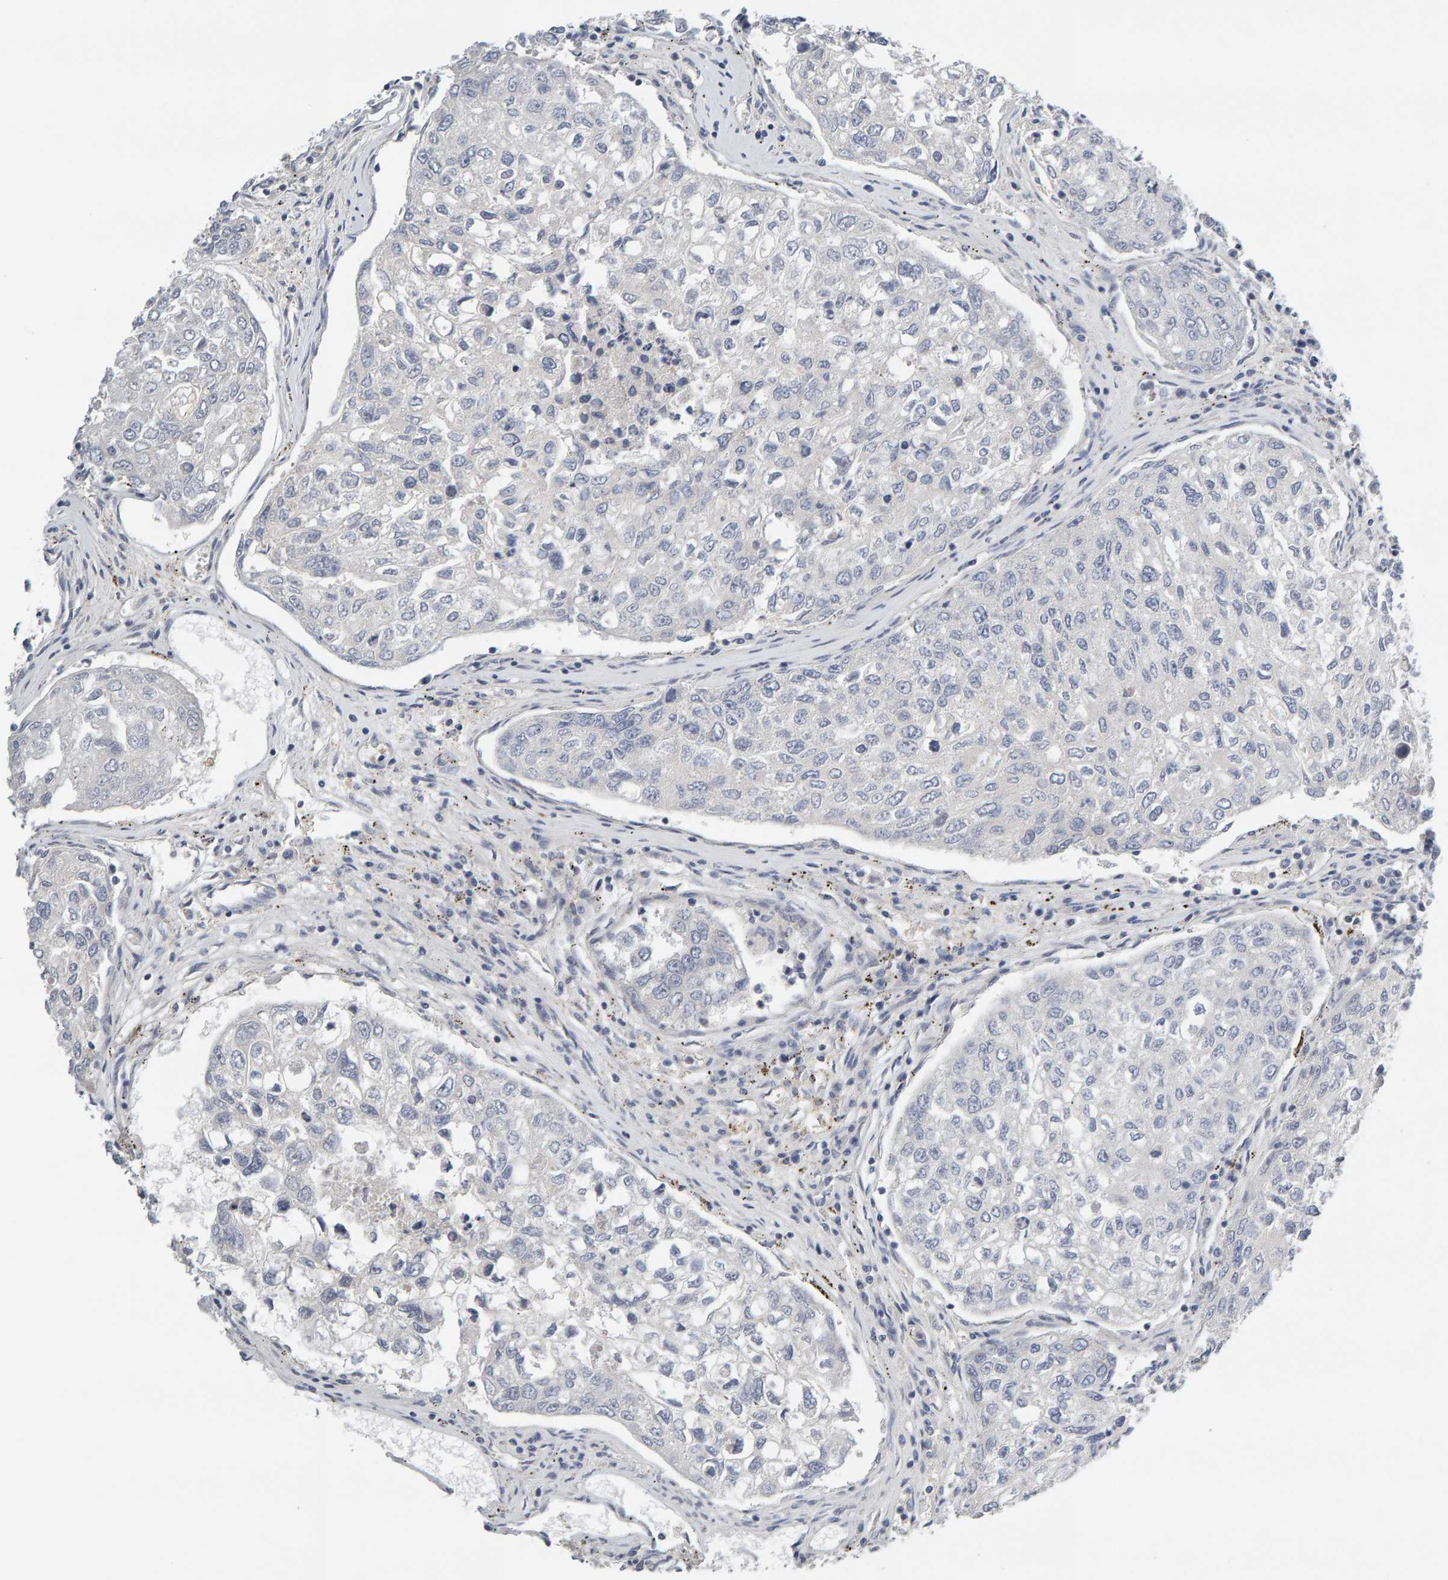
{"staining": {"intensity": "negative", "quantity": "none", "location": "none"}, "tissue": "urothelial cancer", "cell_type": "Tumor cells", "image_type": "cancer", "snomed": [{"axis": "morphology", "description": "Urothelial carcinoma, High grade"}, {"axis": "topography", "description": "Lymph node"}, {"axis": "topography", "description": "Urinary bladder"}], "caption": "Tumor cells are negative for protein expression in human urothelial carcinoma (high-grade).", "gene": "GFUS", "patient": {"sex": "male", "age": 51}}